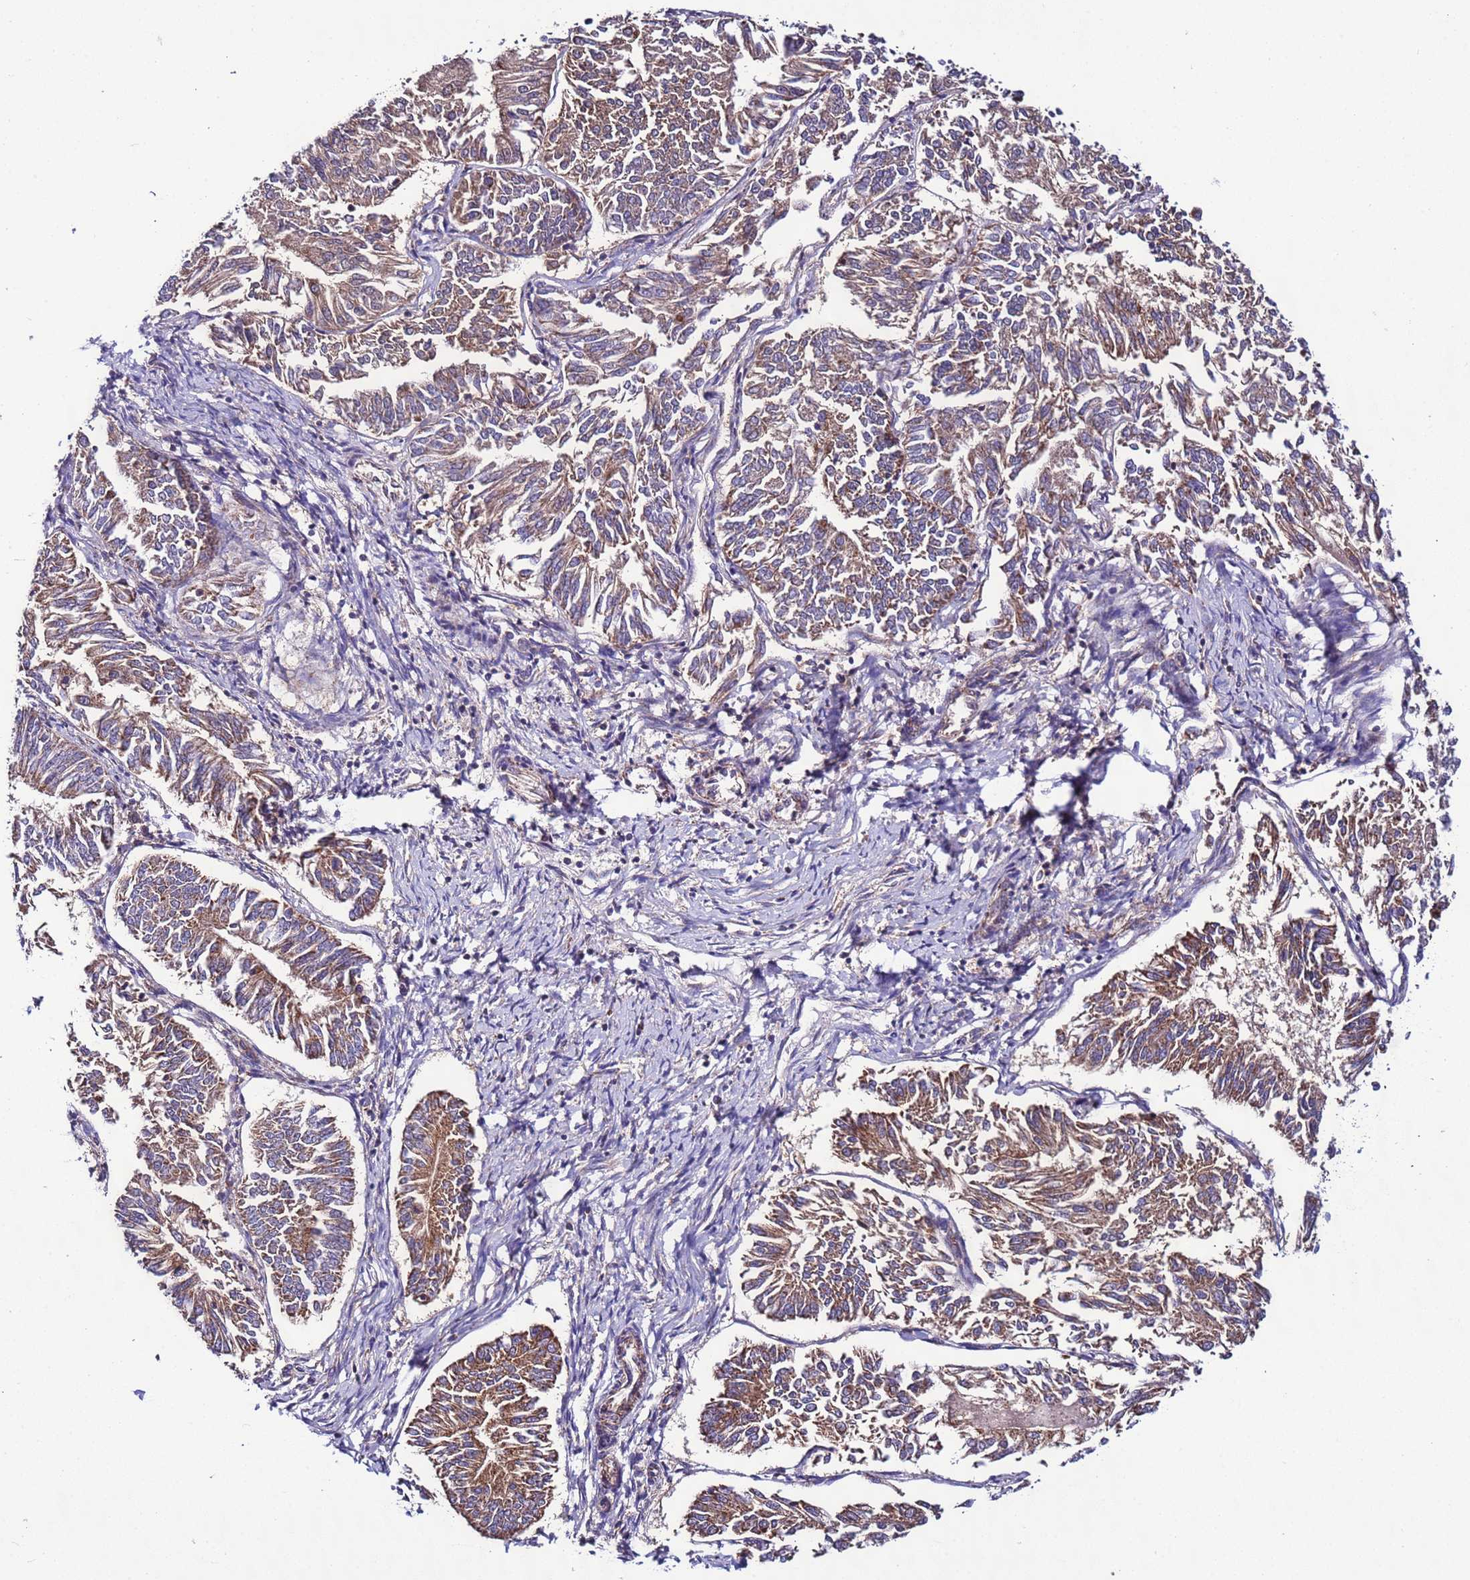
{"staining": {"intensity": "moderate", "quantity": ">75%", "location": "cytoplasmic/membranous"}, "tissue": "endometrial cancer", "cell_type": "Tumor cells", "image_type": "cancer", "snomed": [{"axis": "morphology", "description": "Adenocarcinoma, NOS"}, {"axis": "topography", "description": "Endometrium"}], "caption": "Tumor cells display medium levels of moderate cytoplasmic/membranous staining in about >75% of cells in human adenocarcinoma (endometrial). (Stains: DAB (3,3'-diaminobenzidine) in brown, nuclei in blue, Microscopy: brightfield microscopy at high magnification).", "gene": "UEVLD", "patient": {"sex": "female", "age": 58}}